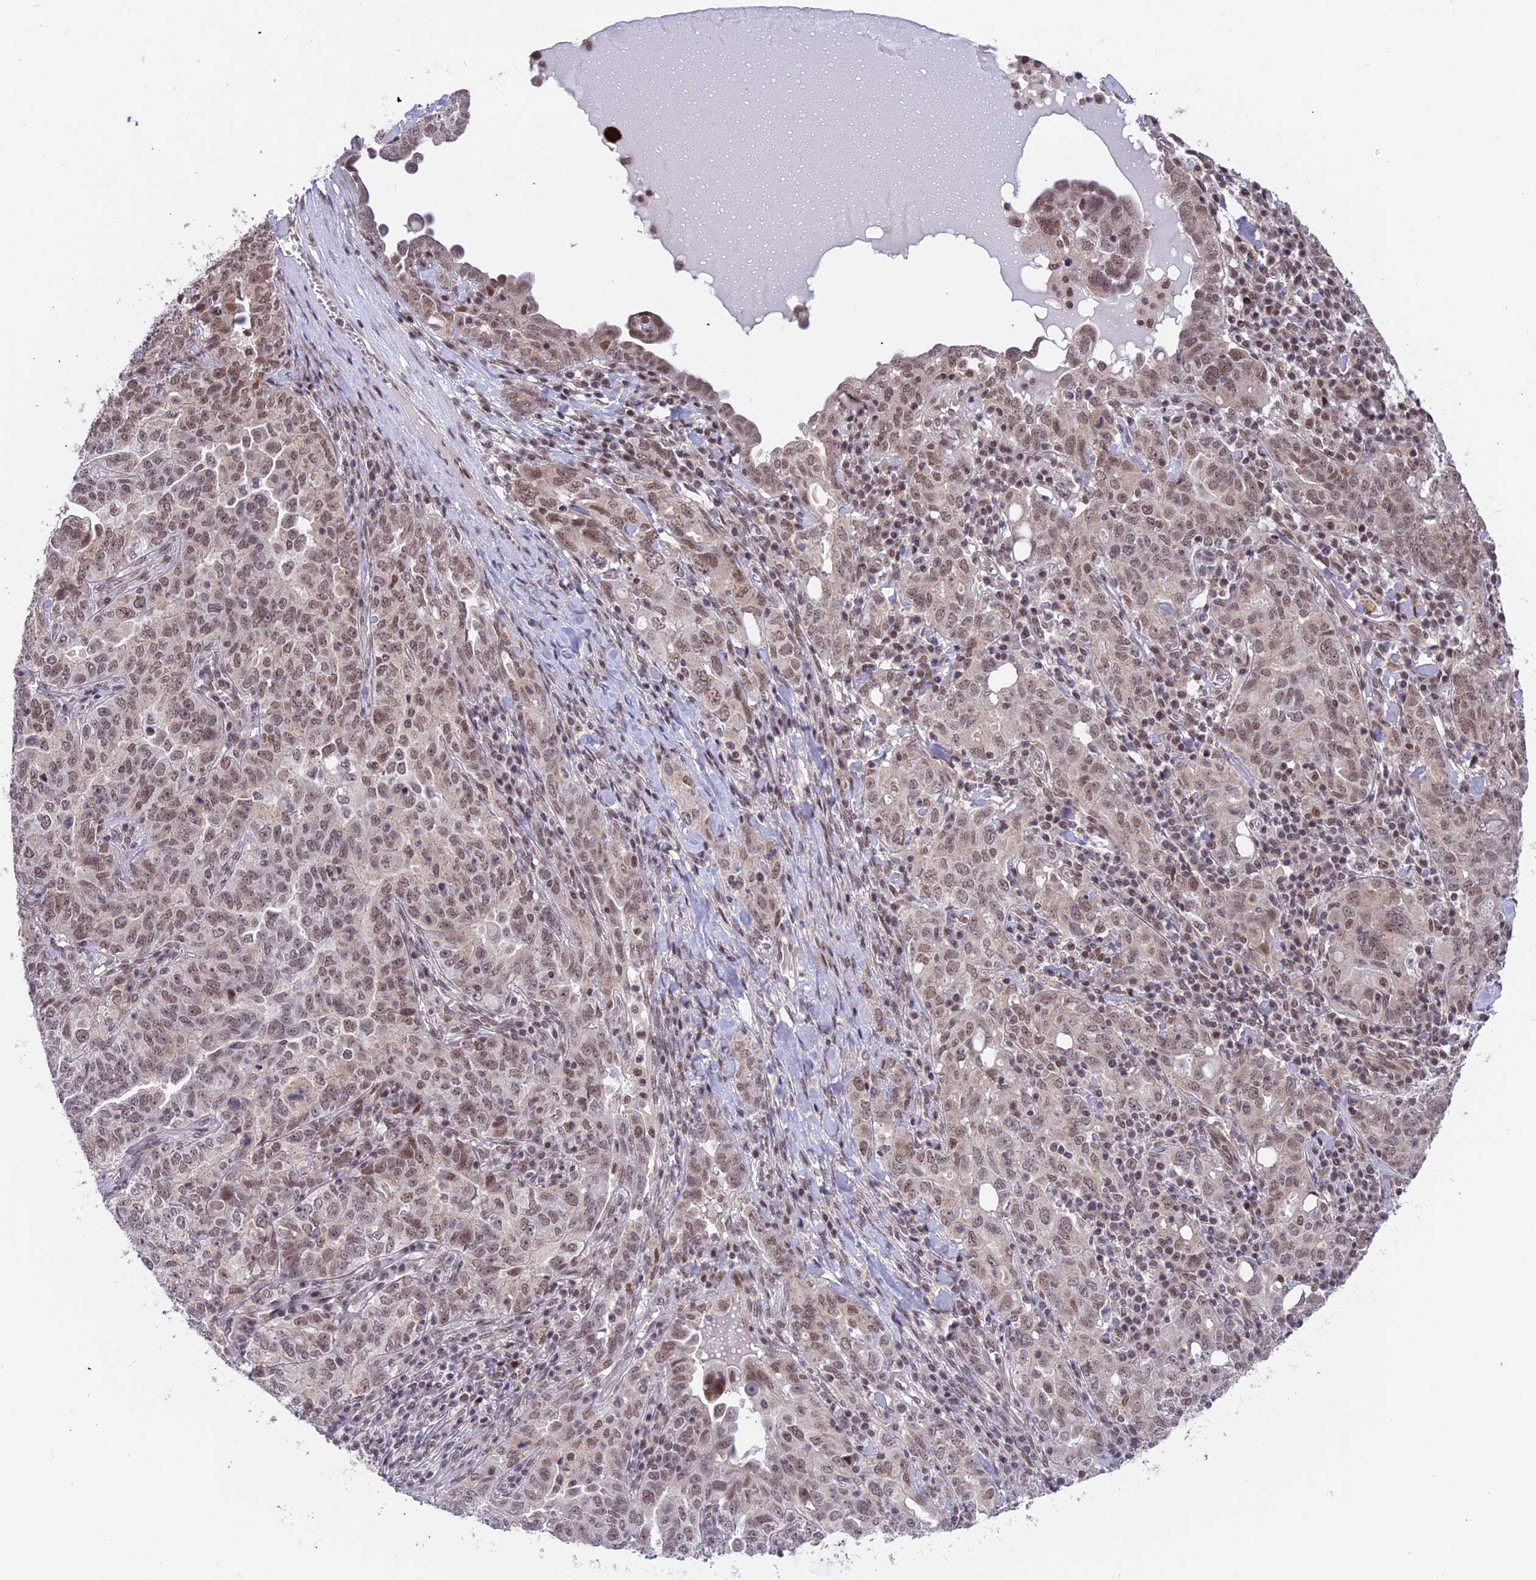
{"staining": {"intensity": "weak", "quantity": ">75%", "location": "nuclear"}, "tissue": "ovarian cancer", "cell_type": "Tumor cells", "image_type": "cancer", "snomed": [{"axis": "morphology", "description": "Carcinoma, endometroid"}, {"axis": "topography", "description": "Ovary"}], "caption": "A high-resolution image shows immunohistochemistry (IHC) staining of ovarian endometroid carcinoma, which reveals weak nuclear positivity in about >75% of tumor cells.", "gene": "POLR2C", "patient": {"sex": "female", "age": 62}}